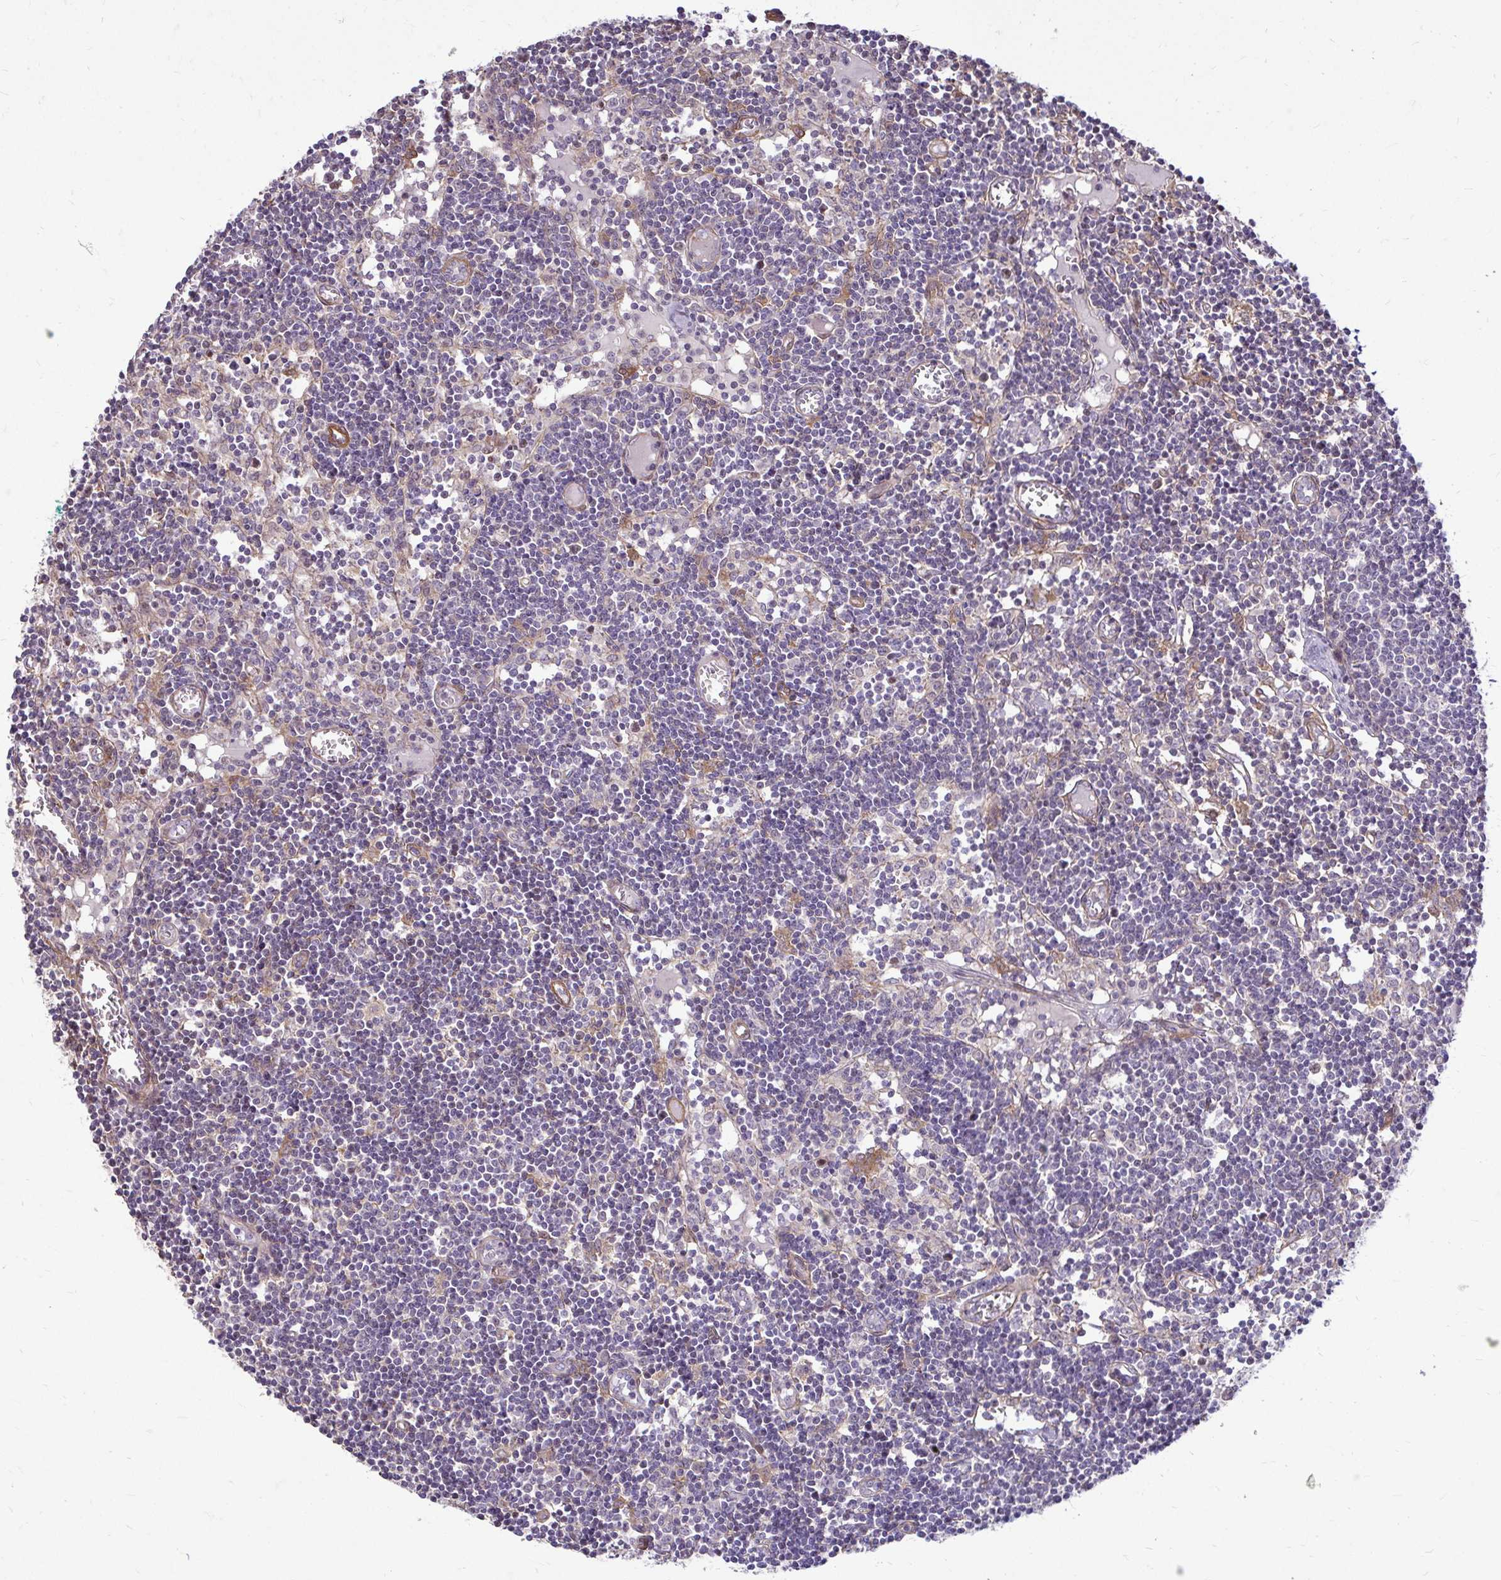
{"staining": {"intensity": "negative", "quantity": "none", "location": "none"}, "tissue": "lymph node", "cell_type": "Germinal center cells", "image_type": "normal", "snomed": [{"axis": "morphology", "description": "Normal tissue, NOS"}, {"axis": "topography", "description": "Lymph node"}], "caption": "IHC histopathology image of unremarkable lymph node: human lymph node stained with DAB (3,3'-diaminobenzidine) shows no significant protein expression in germinal center cells.", "gene": "TRIP6", "patient": {"sex": "female", "age": 11}}